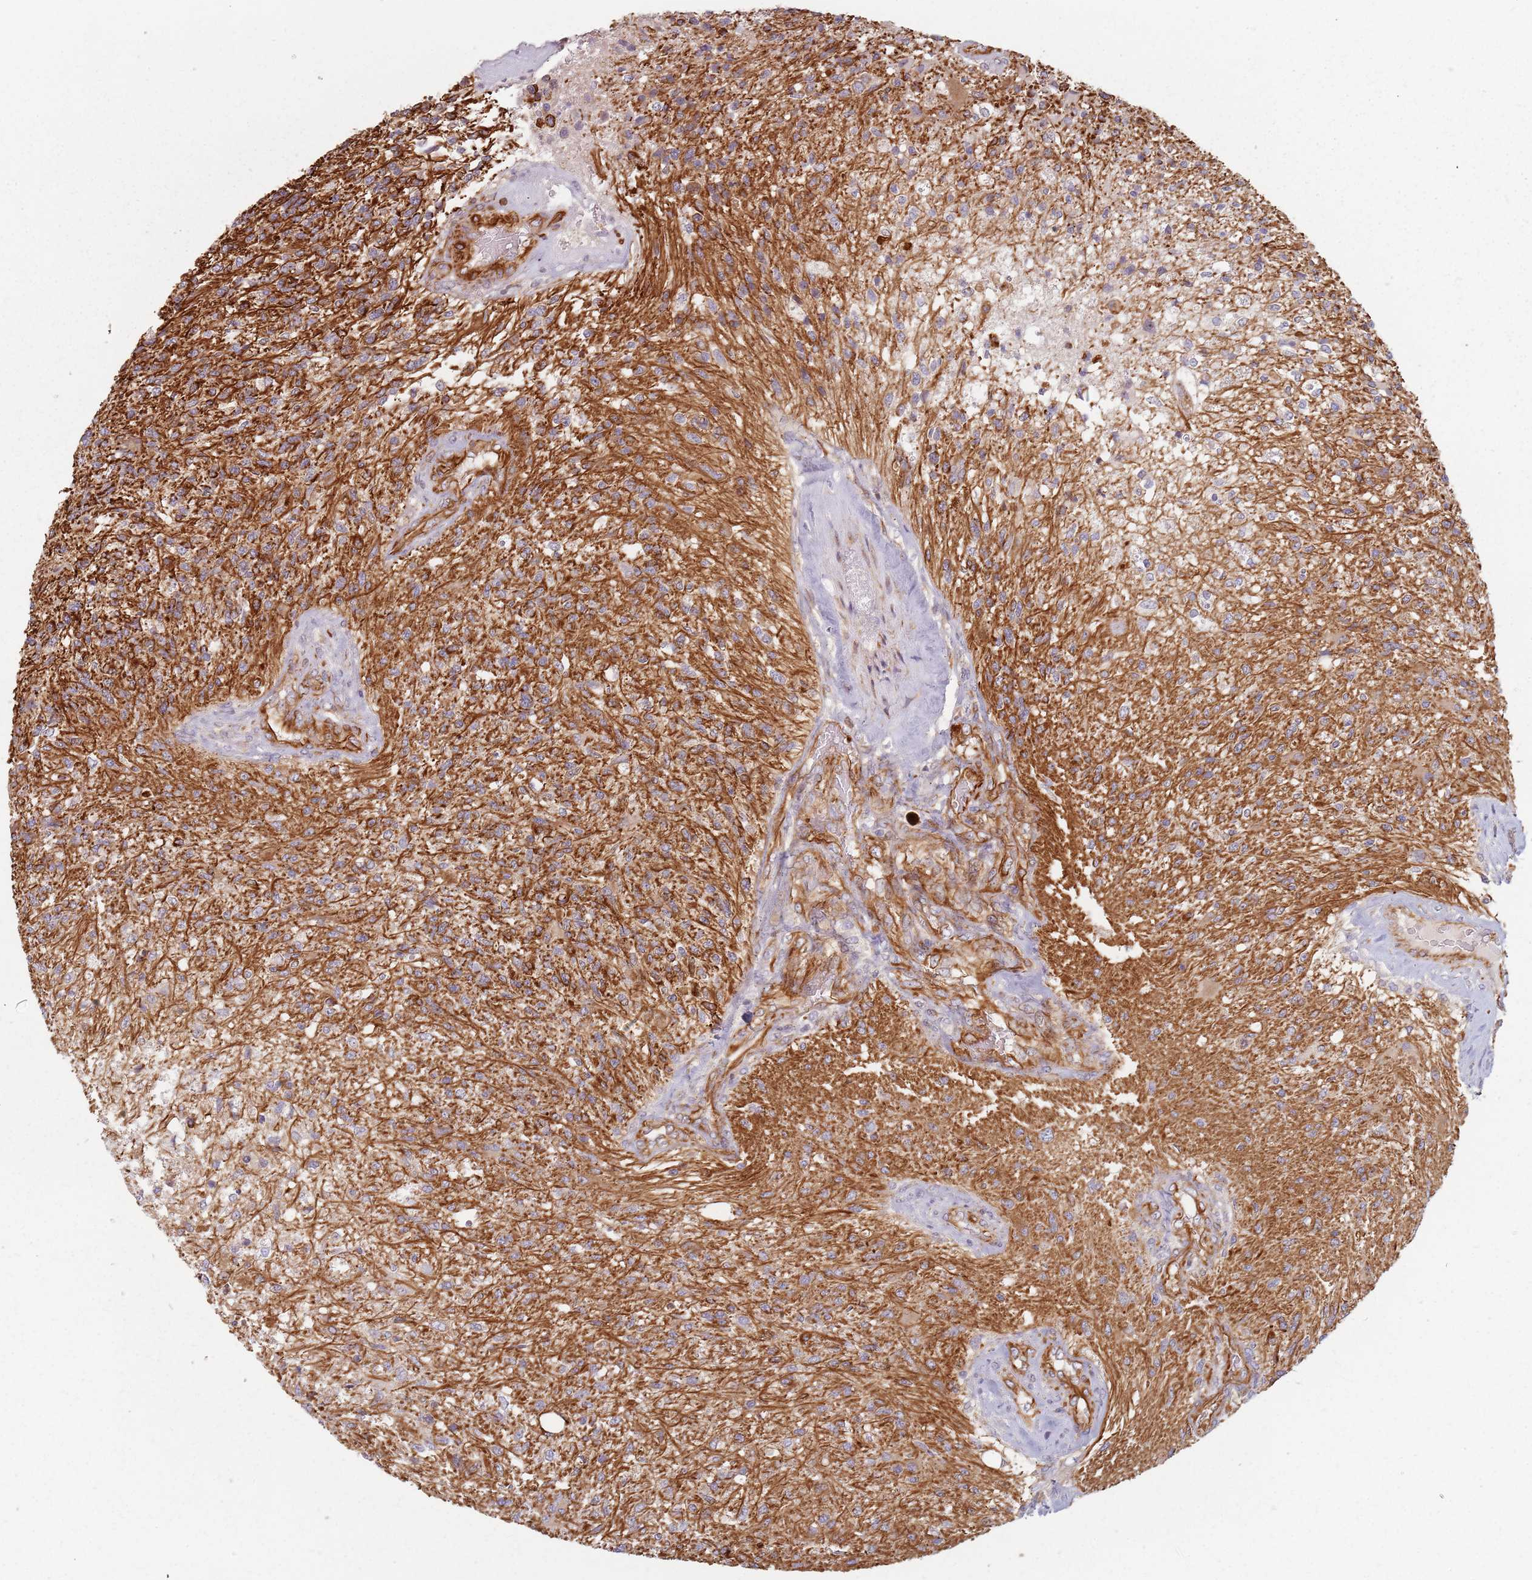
{"staining": {"intensity": "moderate", "quantity": ">75%", "location": "cytoplasmic/membranous"}, "tissue": "glioma", "cell_type": "Tumor cells", "image_type": "cancer", "snomed": [{"axis": "morphology", "description": "Glioma, malignant, High grade"}, {"axis": "topography", "description": "Brain"}], "caption": "A micrograph of human glioma stained for a protein exhibits moderate cytoplasmic/membranous brown staining in tumor cells.", "gene": "GAS2L3", "patient": {"sex": "male", "age": 56}}